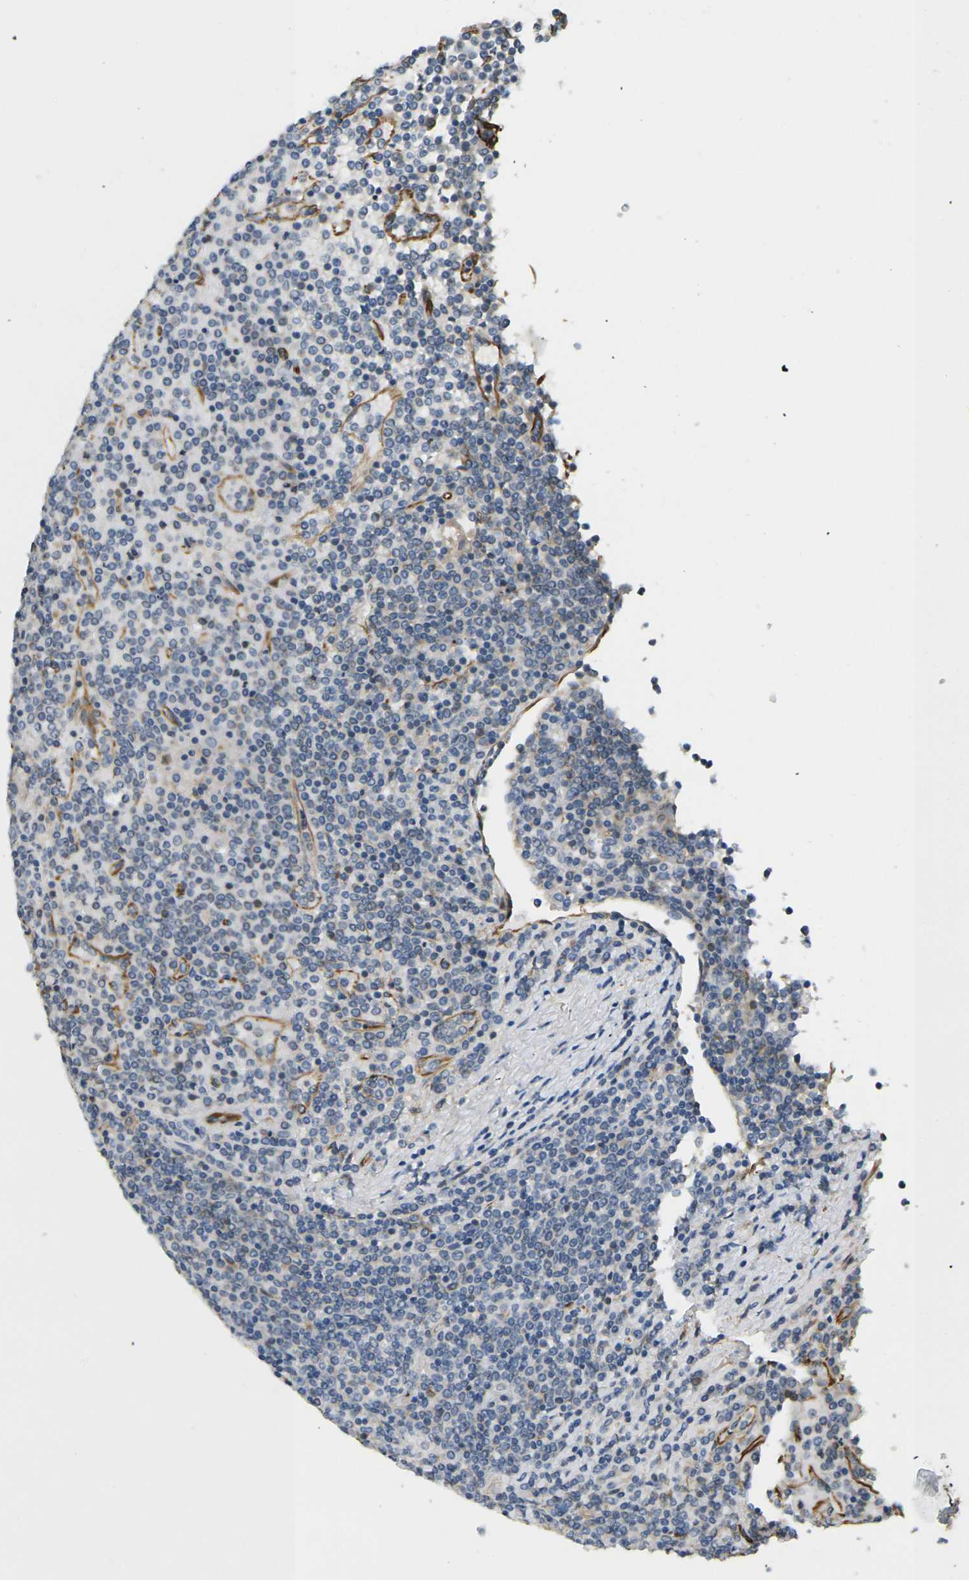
{"staining": {"intensity": "negative", "quantity": "none", "location": "none"}, "tissue": "lymphoma", "cell_type": "Tumor cells", "image_type": "cancer", "snomed": [{"axis": "morphology", "description": "Malignant lymphoma, non-Hodgkin's type, Low grade"}, {"axis": "topography", "description": "Spleen"}], "caption": "Immunohistochemistry histopathology image of neoplastic tissue: human malignant lymphoma, non-Hodgkin's type (low-grade) stained with DAB (3,3'-diaminobenzidine) reveals no significant protein staining in tumor cells.", "gene": "CYTH3", "patient": {"sex": "female", "age": 19}}